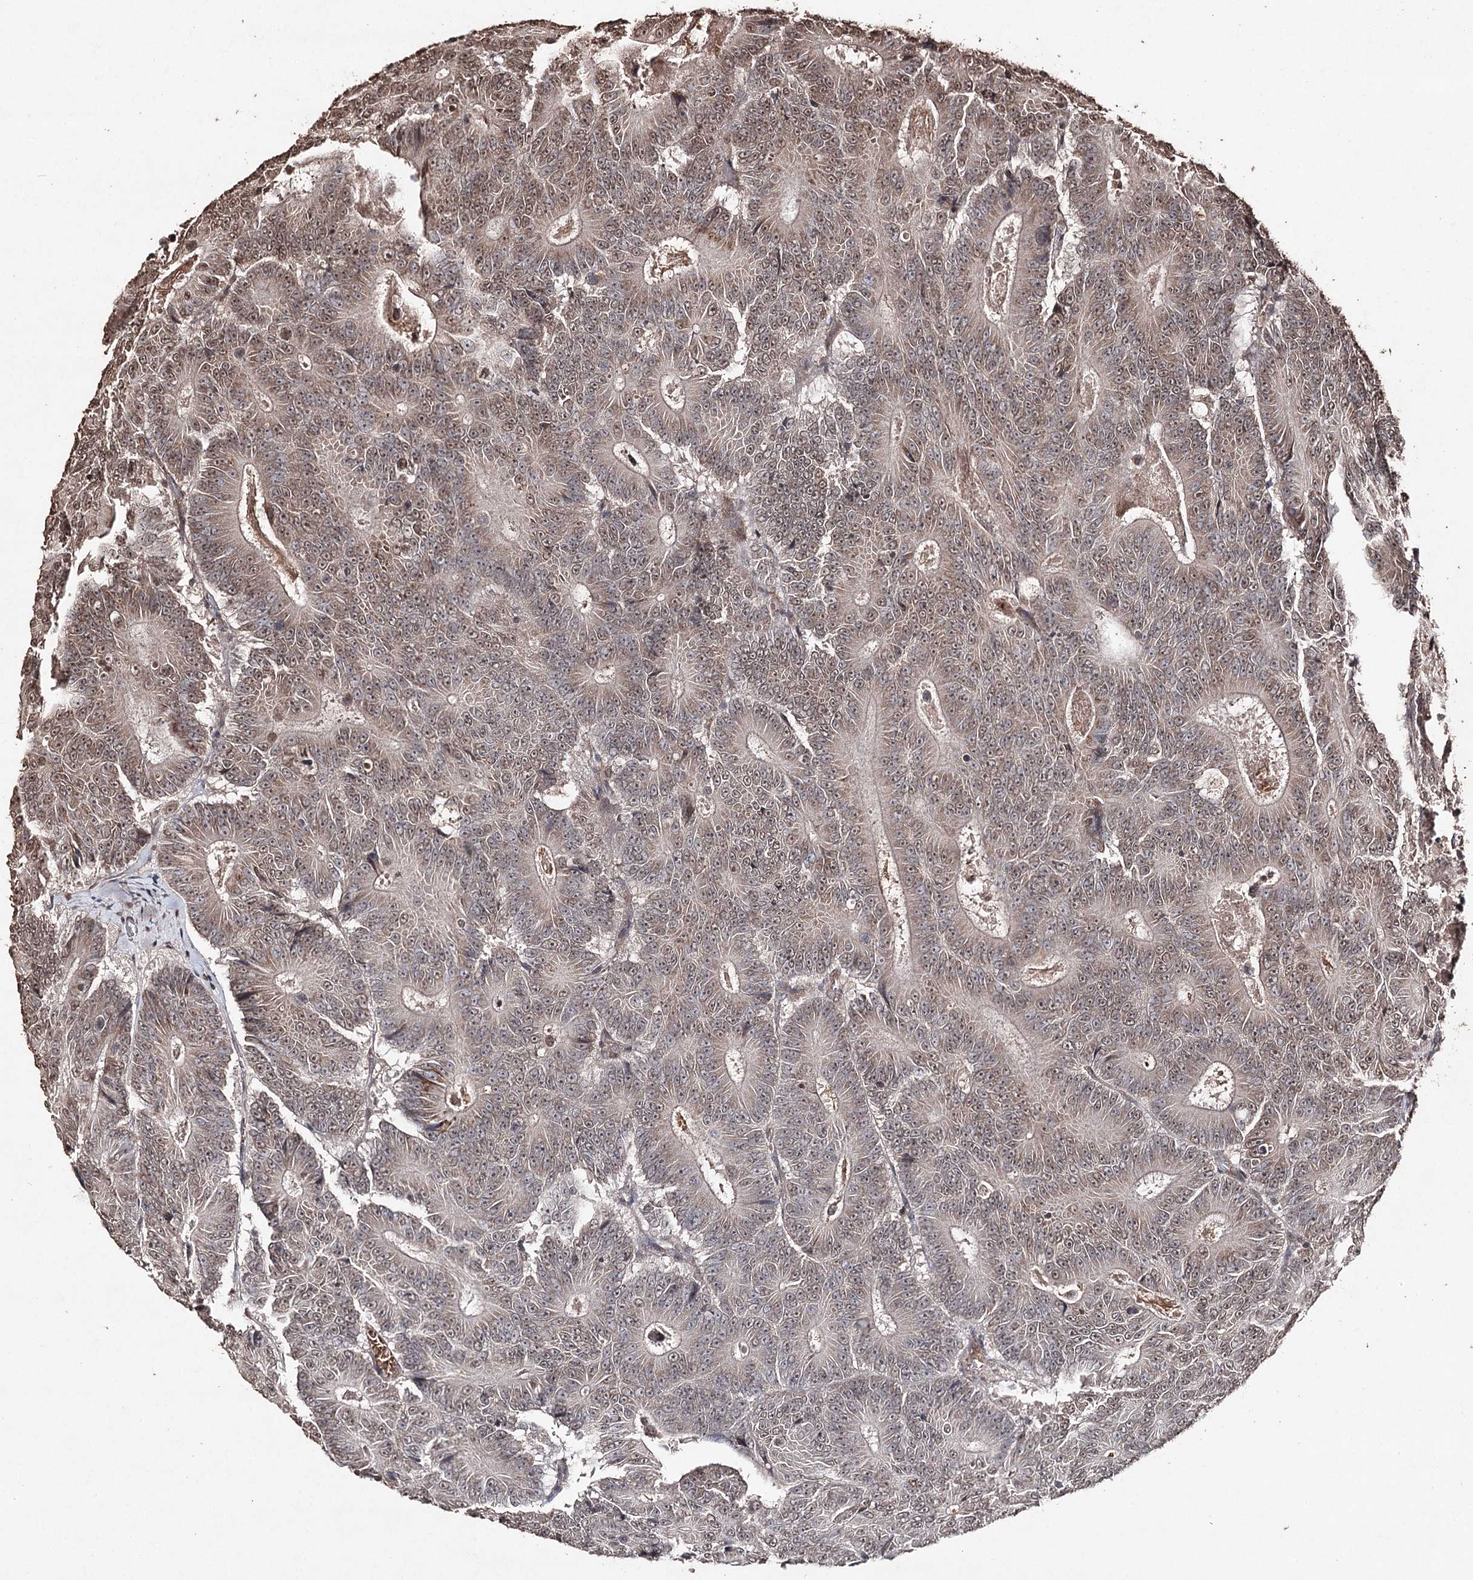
{"staining": {"intensity": "weak", "quantity": "25%-75%", "location": "nuclear"}, "tissue": "colorectal cancer", "cell_type": "Tumor cells", "image_type": "cancer", "snomed": [{"axis": "morphology", "description": "Adenocarcinoma, NOS"}, {"axis": "topography", "description": "Colon"}], "caption": "Protein staining of colorectal cancer tissue demonstrates weak nuclear staining in approximately 25%-75% of tumor cells. (Brightfield microscopy of DAB IHC at high magnification).", "gene": "ATG14", "patient": {"sex": "male", "age": 83}}